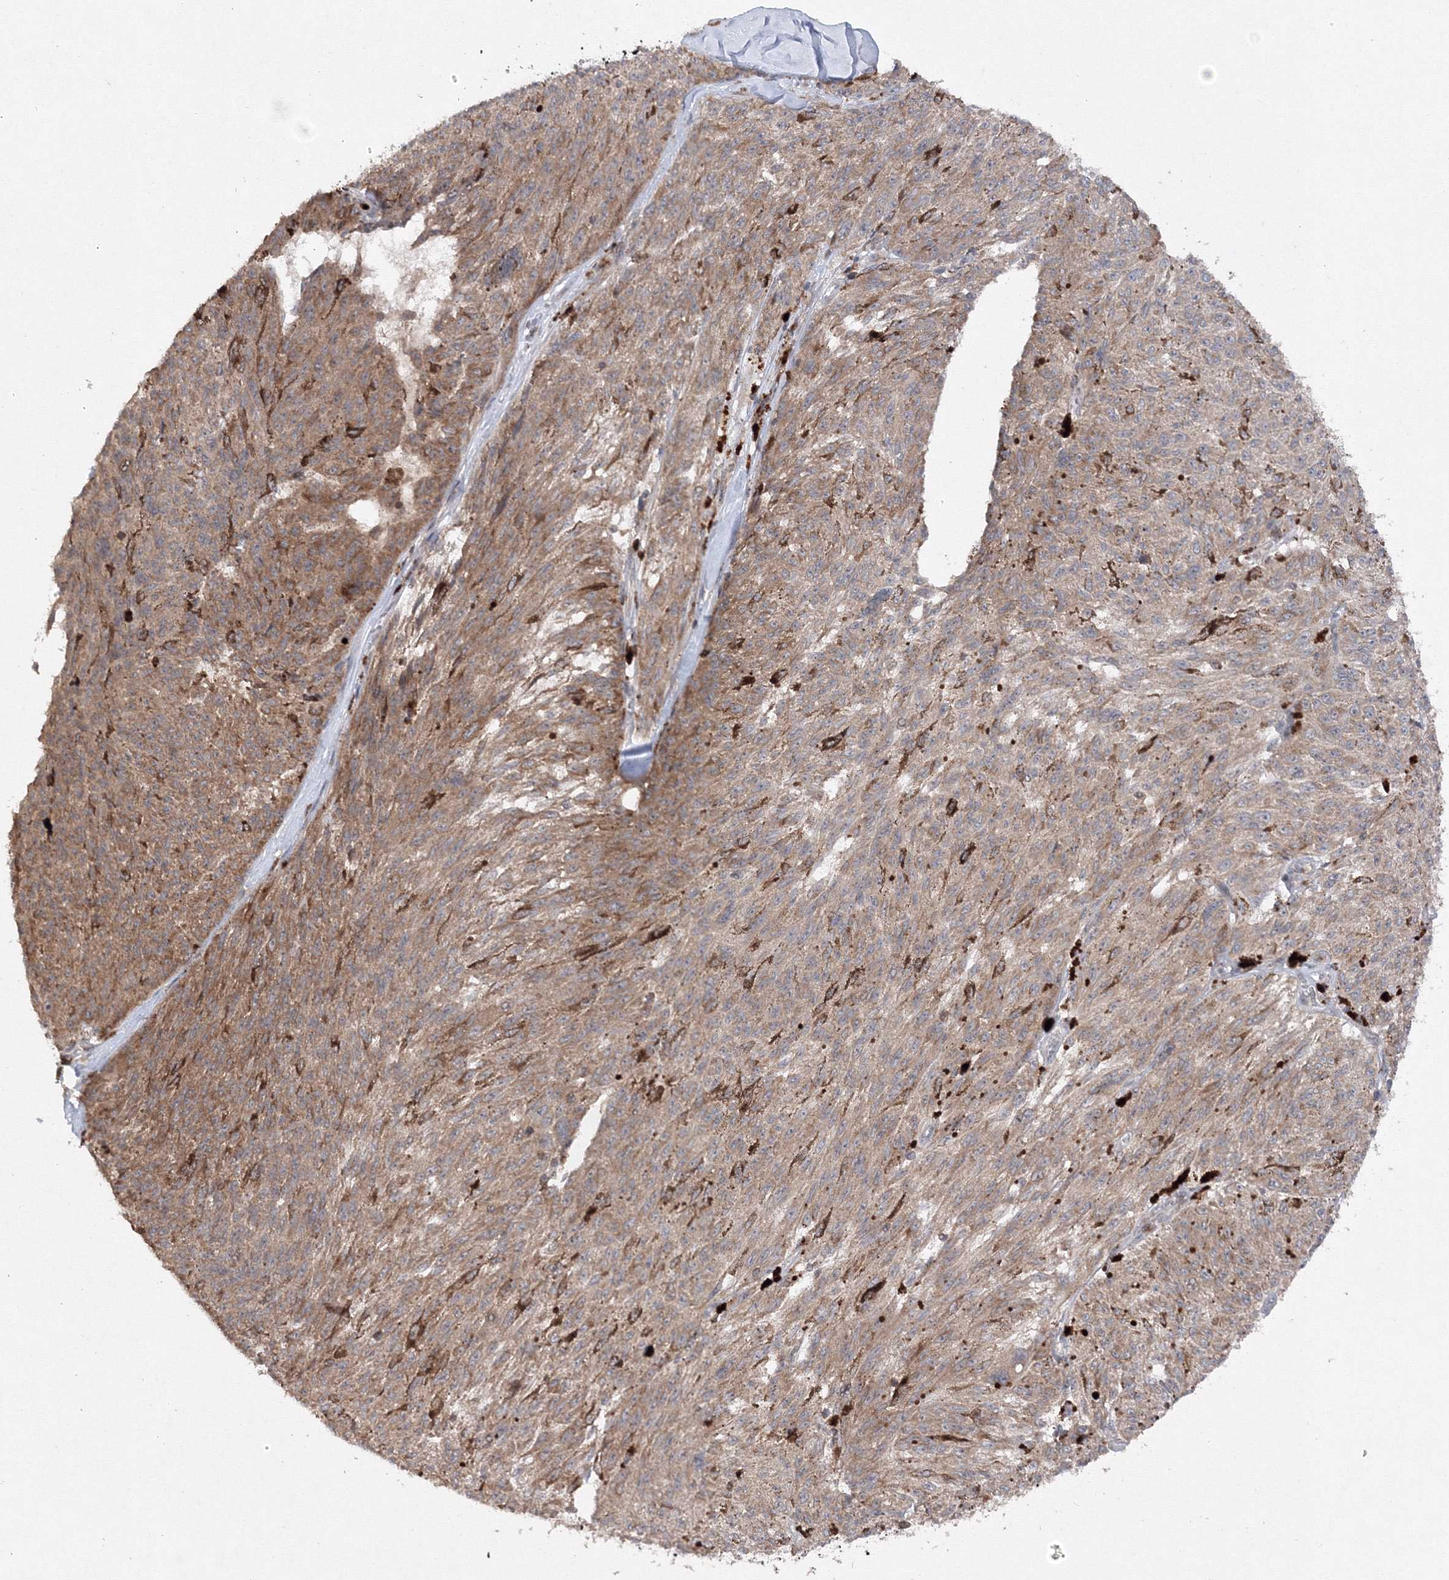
{"staining": {"intensity": "moderate", "quantity": ">75%", "location": "cytoplasmic/membranous"}, "tissue": "melanoma", "cell_type": "Tumor cells", "image_type": "cancer", "snomed": [{"axis": "morphology", "description": "Malignant melanoma, NOS"}, {"axis": "topography", "description": "Skin"}], "caption": "Tumor cells exhibit moderate cytoplasmic/membranous staining in approximately >75% of cells in melanoma.", "gene": "MKRN2", "patient": {"sex": "female", "age": 72}}